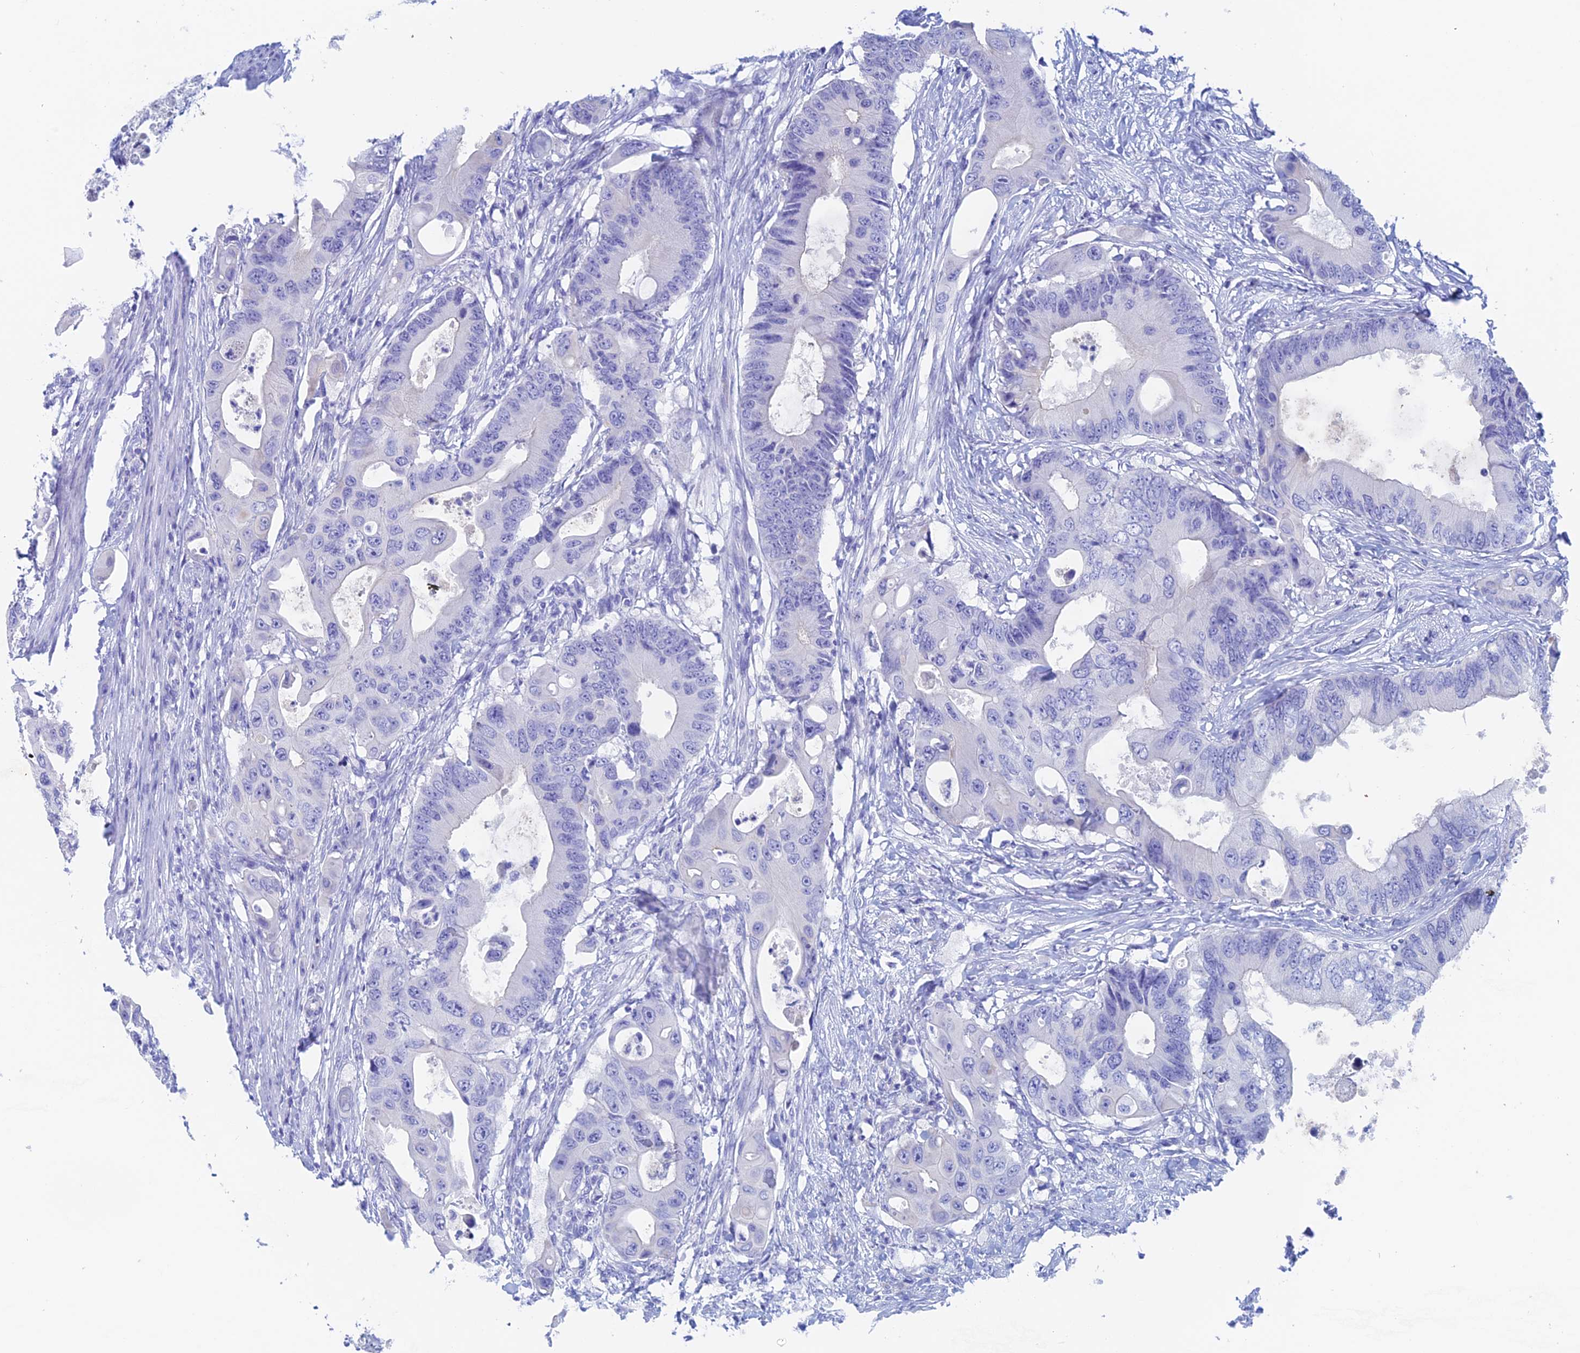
{"staining": {"intensity": "negative", "quantity": "none", "location": "none"}, "tissue": "colorectal cancer", "cell_type": "Tumor cells", "image_type": "cancer", "snomed": [{"axis": "morphology", "description": "Adenocarcinoma, NOS"}, {"axis": "topography", "description": "Colon"}], "caption": "Immunohistochemistry (IHC) photomicrograph of human colorectal adenocarcinoma stained for a protein (brown), which exhibits no positivity in tumor cells.", "gene": "PSMC3IP", "patient": {"sex": "male", "age": 71}}